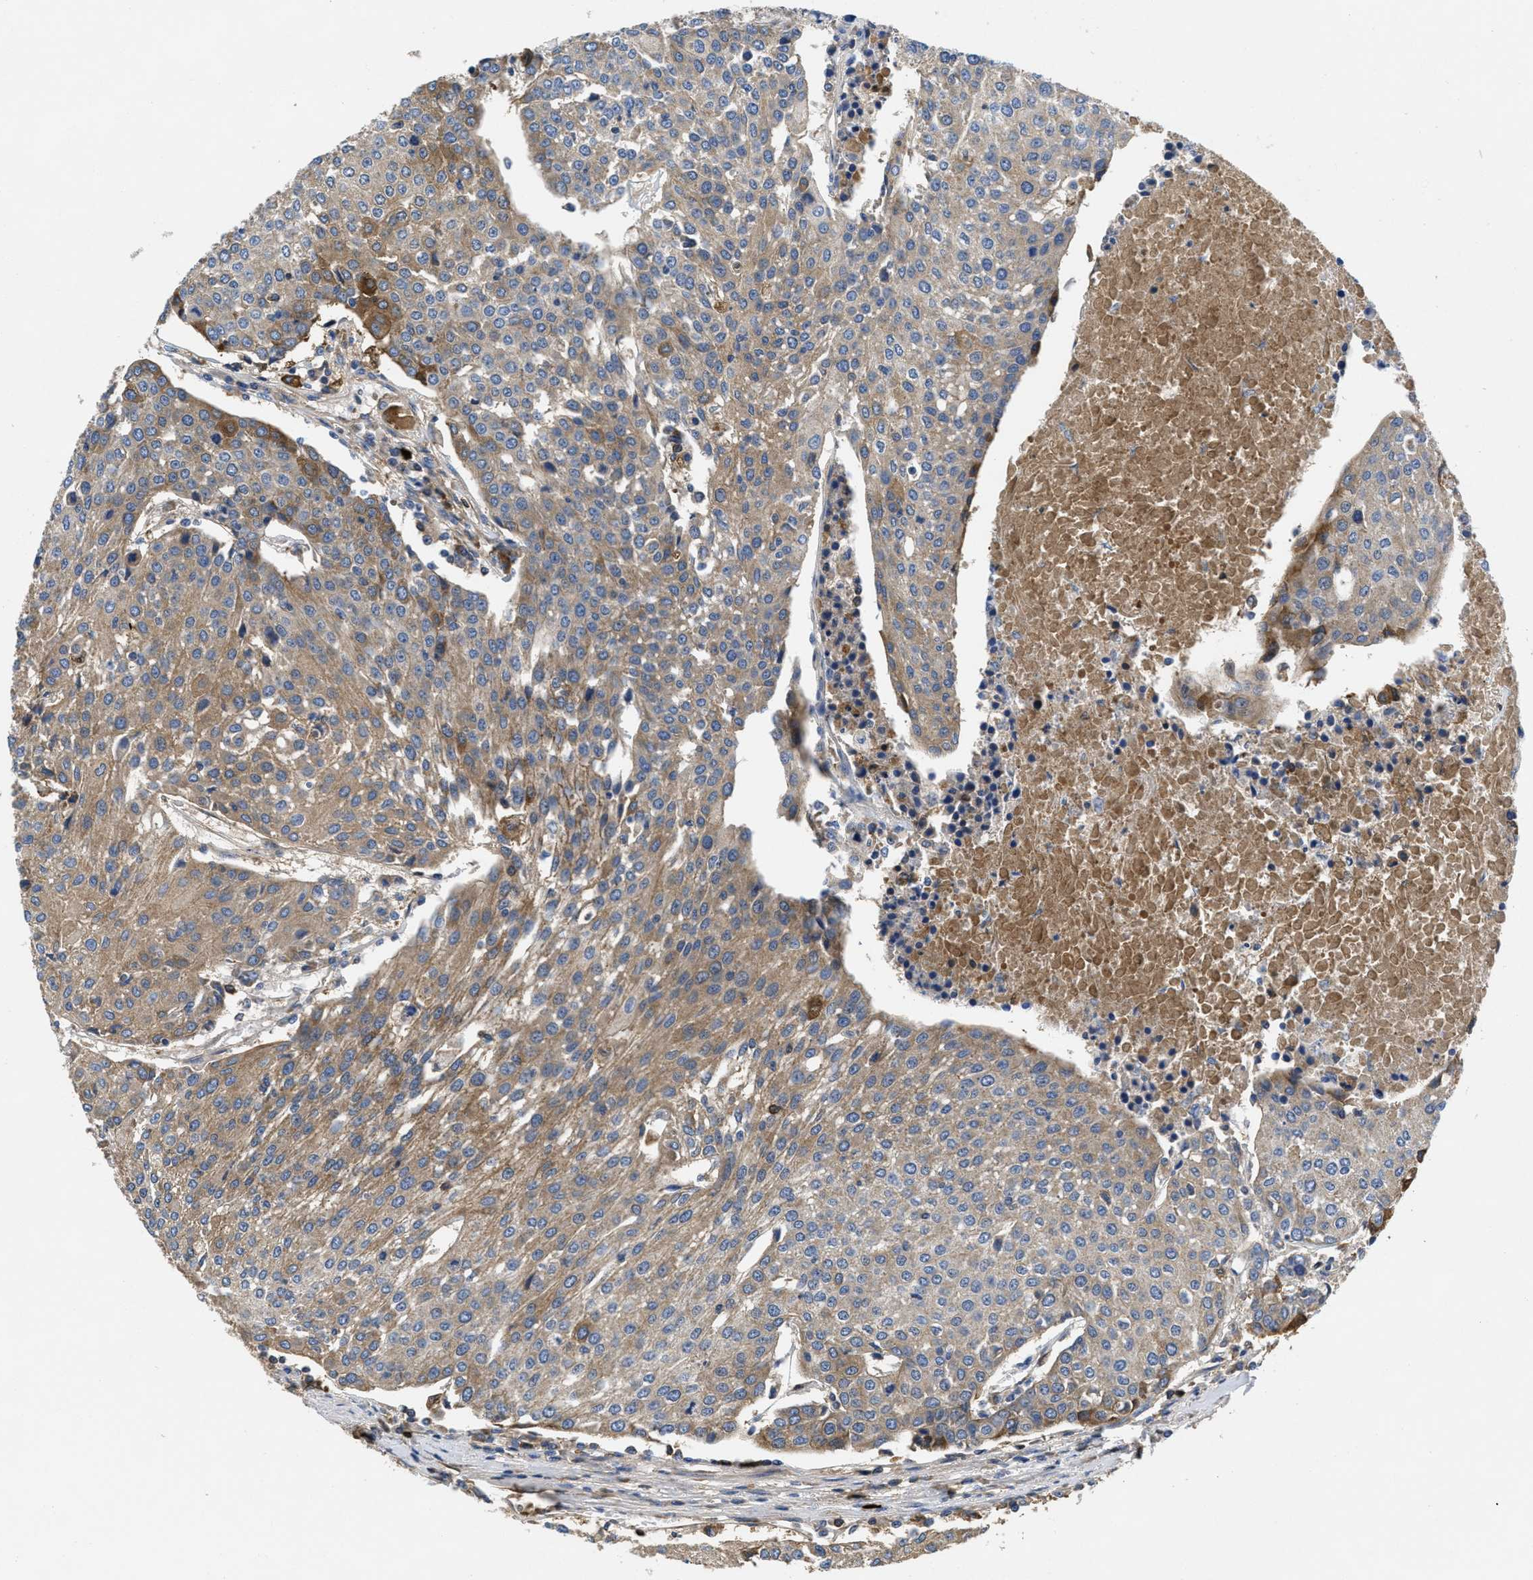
{"staining": {"intensity": "moderate", "quantity": ">75%", "location": "cytoplasmic/membranous"}, "tissue": "urothelial cancer", "cell_type": "Tumor cells", "image_type": "cancer", "snomed": [{"axis": "morphology", "description": "Urothelial carcinoma, High grade"}, {"axis": "topography", "description": "Urinary bladder"}], "caption": "Human urothelial cancer stained for a protein (brown) exhibits moderate cytoplasmic/membranous positive positivity in approximately >75% of tumor cells.", "gene": "GALK1", "patient": {"sex": "female", "age": 85}}